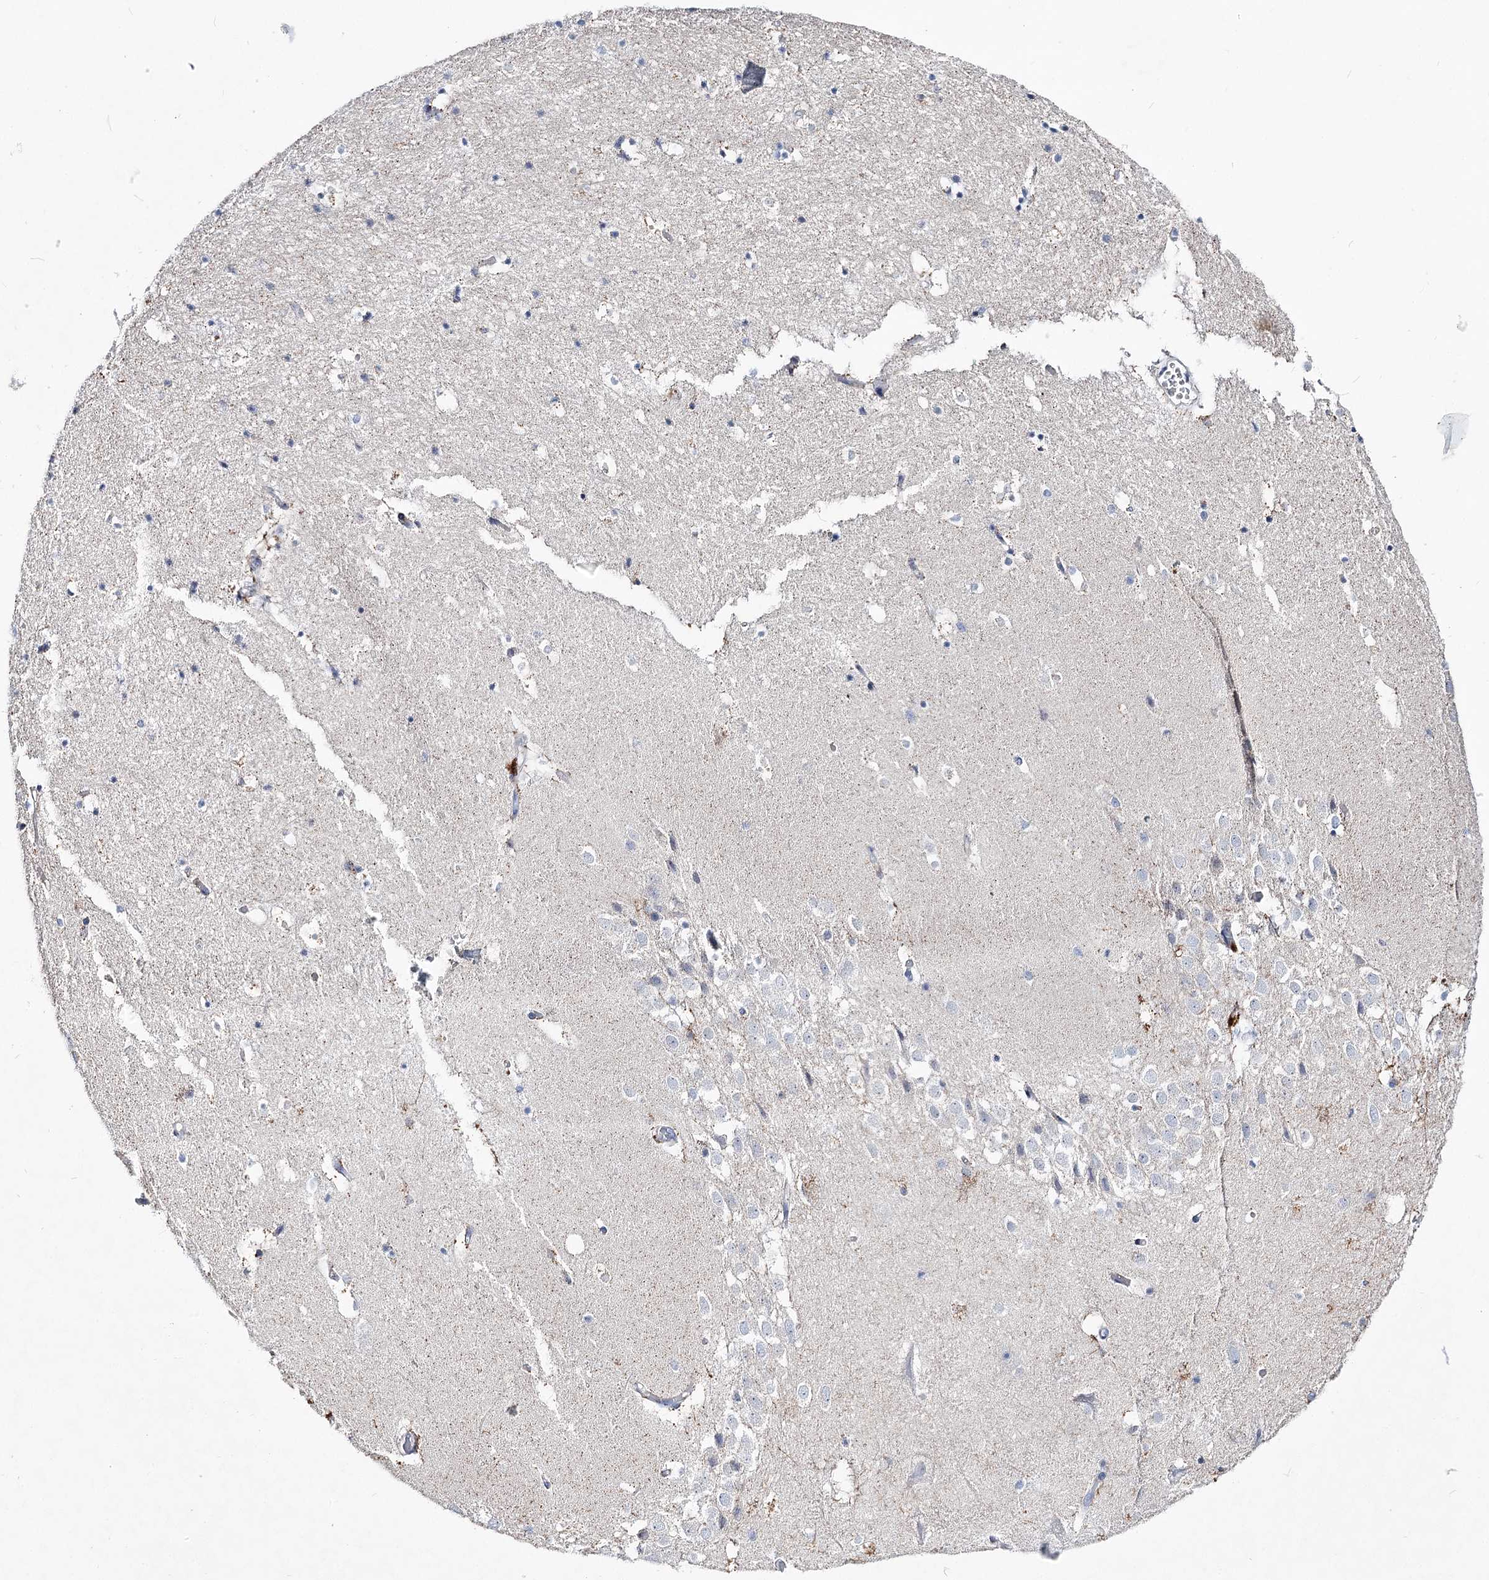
{"staining": {"intensity": "negative", "quantity": "none", "location": "none"}, "tissue": "hippocampus", "cell_type": "Glial cells", "image_type": "normal", "snomed": [{"axis": "morphology", "description": "Normal tissue, NOS"}, {"axis": "topography", "description": "Hippocampus"}], "caption": "Immunohistochemistry (IHC) histopathology image of benign hippocampus stained for a protein (brown), which demonstrates no positivity in glial cells. (DAB immunohistochemistry visualized using brightfield microscopy, high magnification).", "gene": "LRRC14B", "patient": {"sex": "female", "age": 52}}